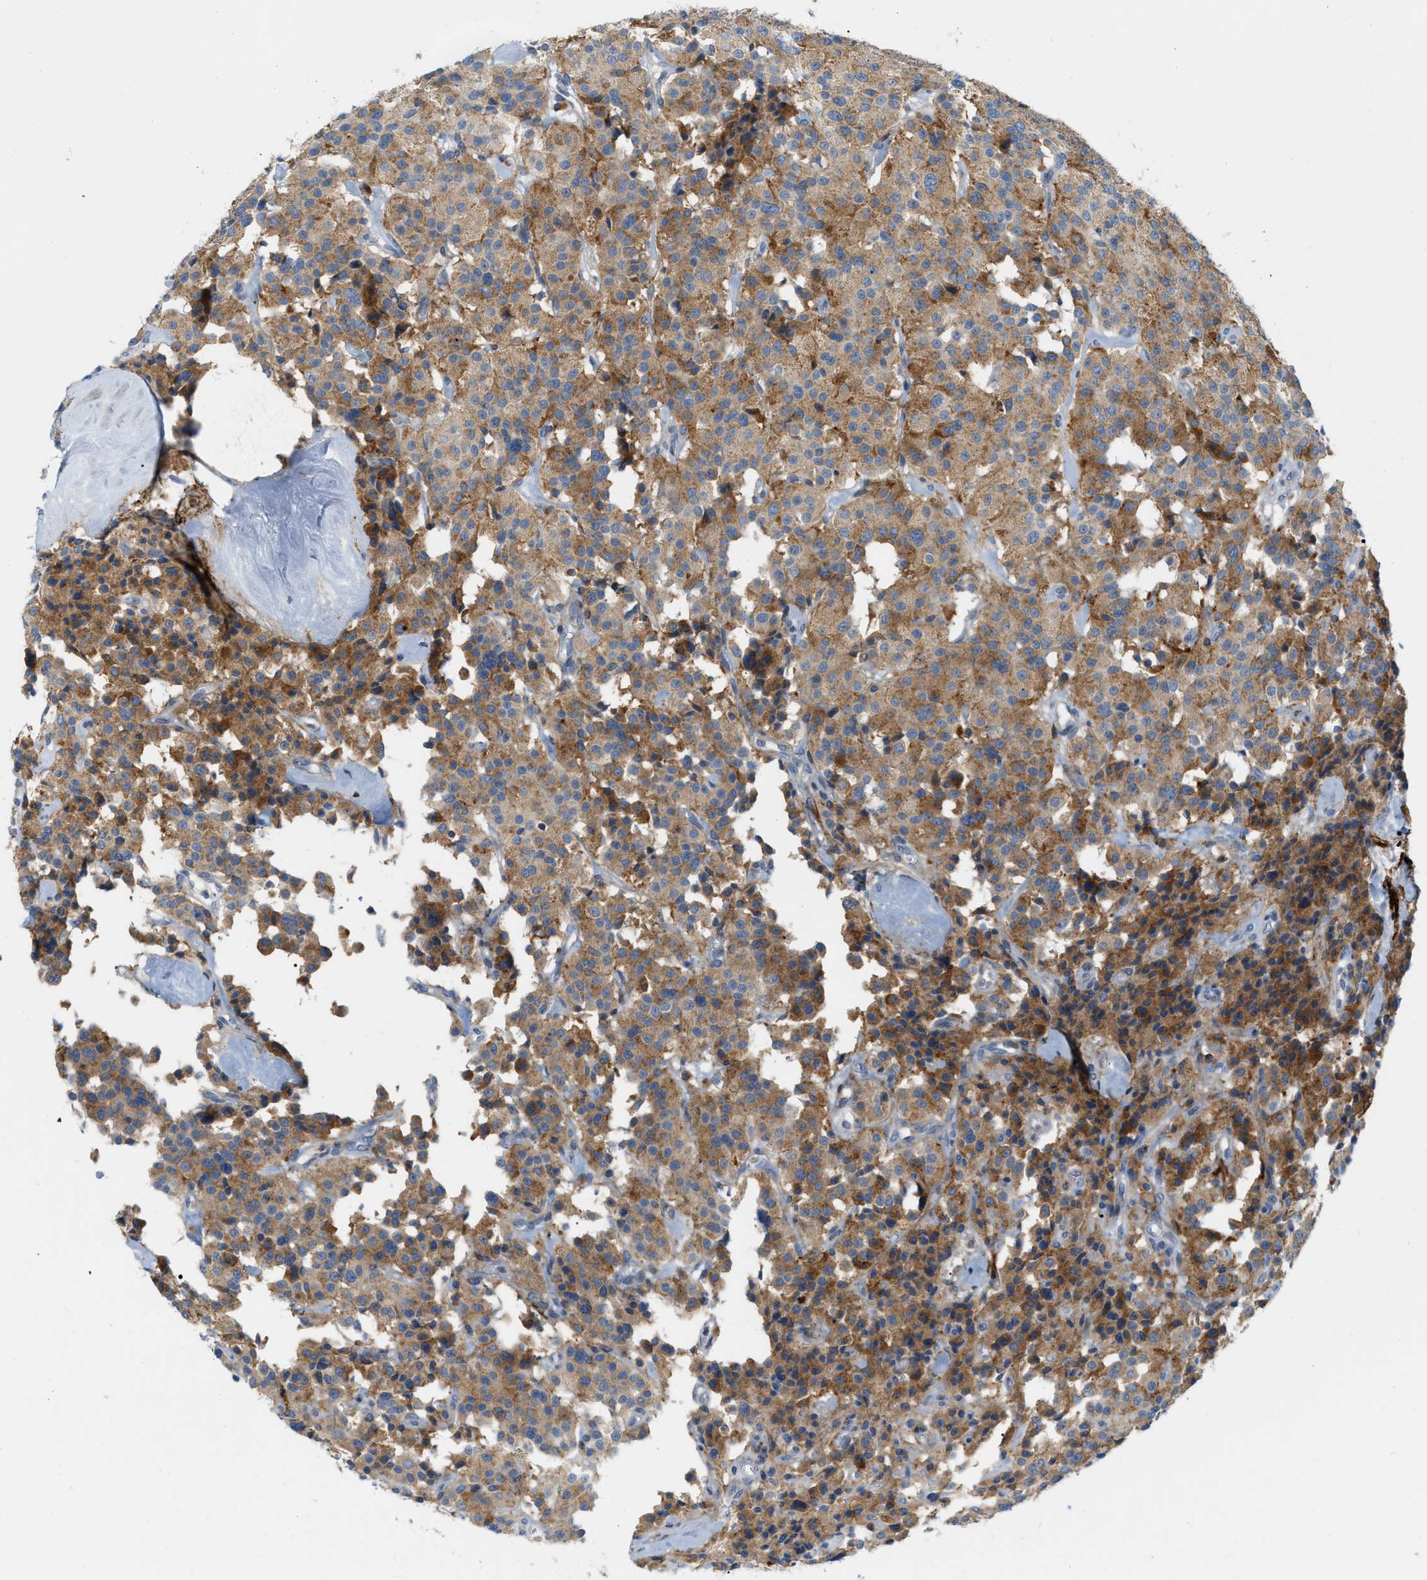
{"staining": {"intensity": "moderate", "quantity": ">75%", "location": "cytoplasmic/membranous"}, "tissue": "carcinoid", "cell_type": "Tumor cells", "image_type": "cancer", "snomed": [{"axis": "morphology", "description": "Carcinoid, malignant, NOS"}, {"axis": "topography", "description": "Lung"}], "caption": "Human carcinoid (malignant) stained for a protein (brown) displays moderate cytoplasmic/membranous positive expression in about >75% of tumor cells.", "gene": "LMBRD1", "patient": {"sex": "male", "age": 30}}